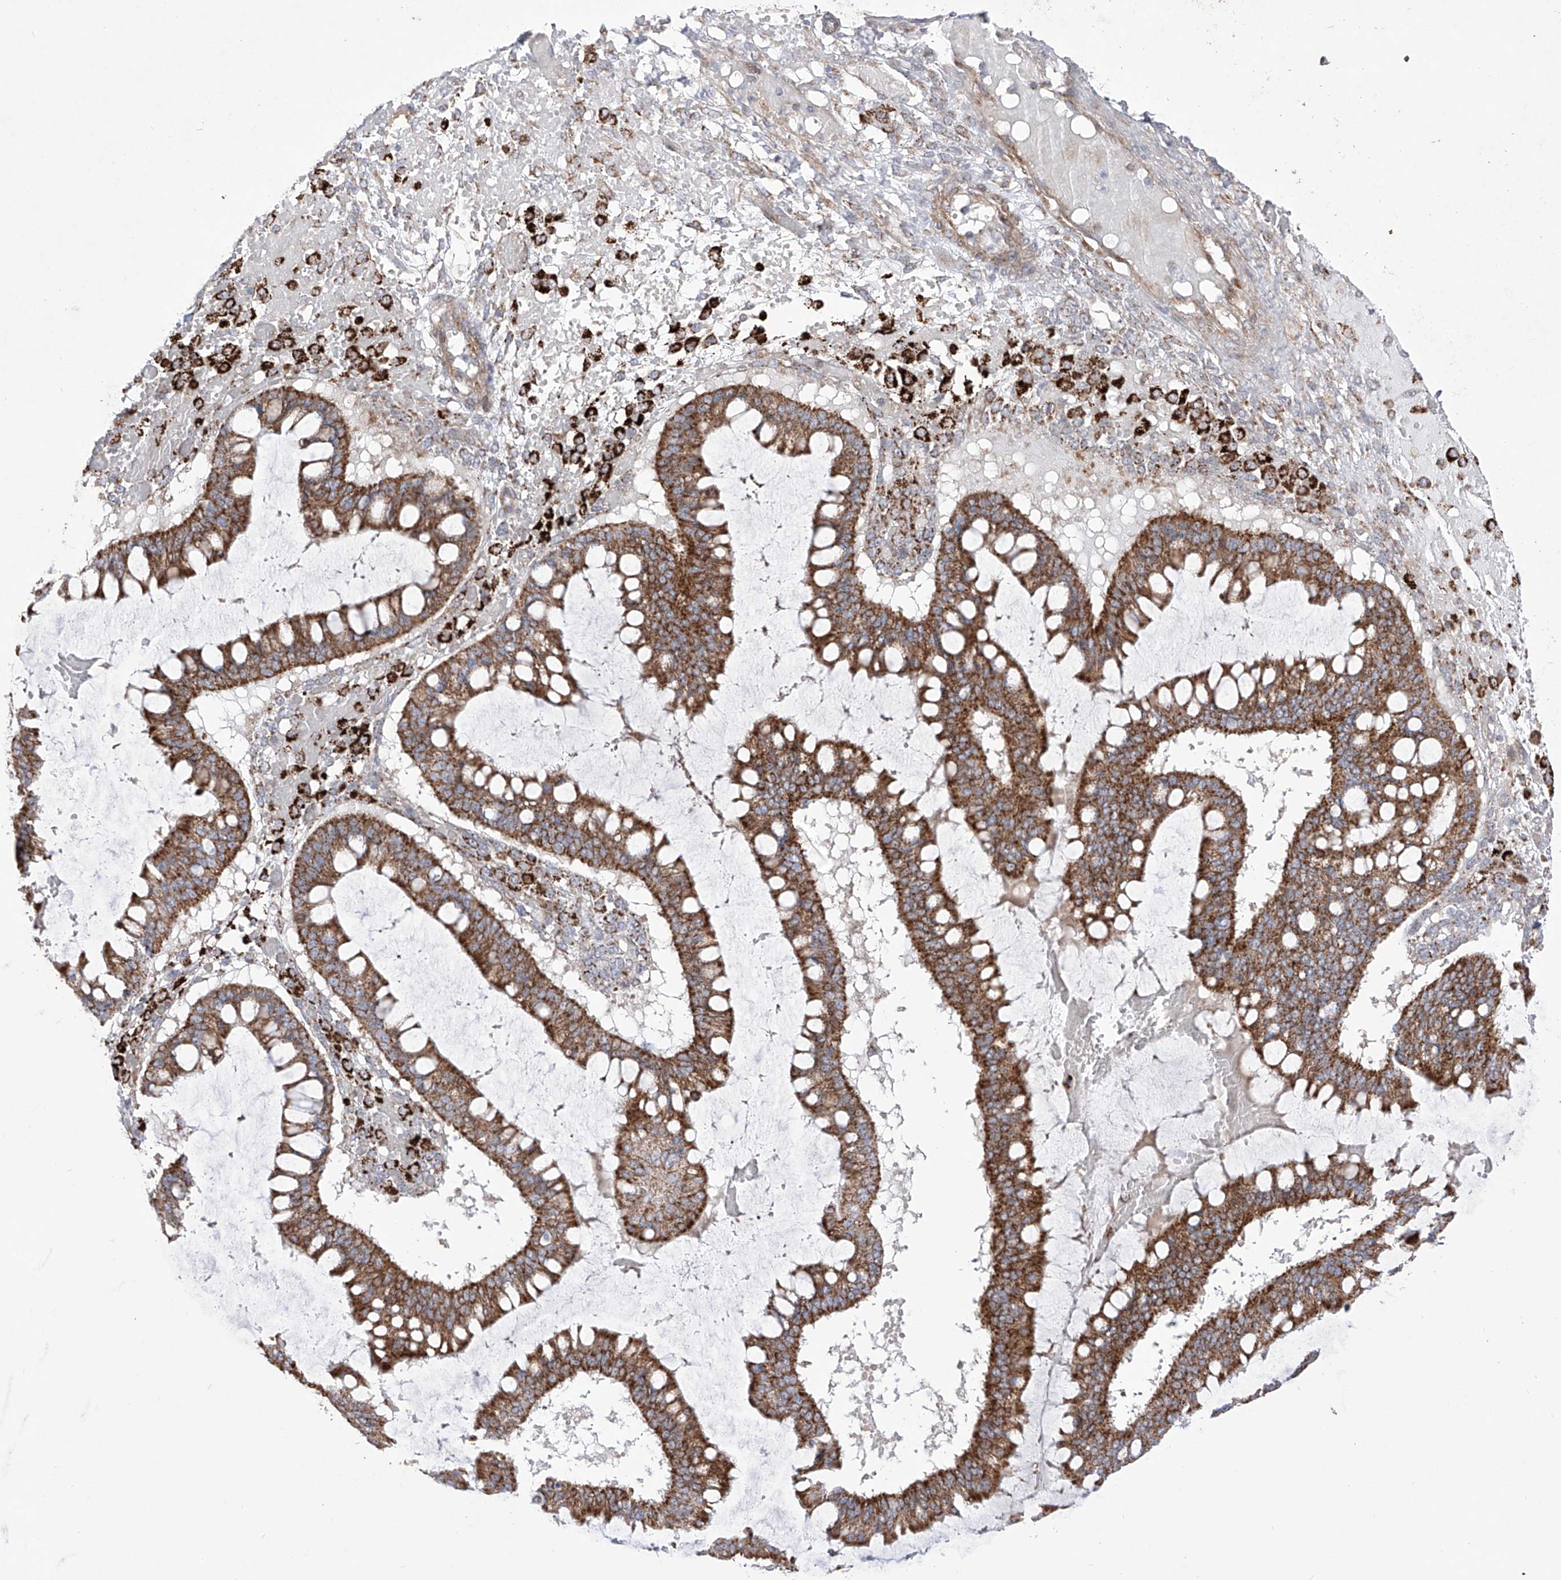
{"staining": {"intensity": "strong", "quantity": ">75%", "location": "cytoplasmic/membranous"}, "tissue": "ovarian cancer", "cell_type": "Tumor cells", "image_type": "cancer", "snomed": [{"axis": "morphology", "description": "Cystadenocarcinoma, mucinous, NOS"}, {"axis": "topography", "description": "Ovary"}], "caption": "High-power microscopy captured an IHC histopathology image of ovarian mucinous cystadenocarcinoma, revealing strong cytoplasmic/membranous staining in about >75% of tumor cells. Ihc stains the protein of interest in brown and the nuclei are stained blue.", "gene": "YKT6", "patient": {"sex": "female", "age": 73}}